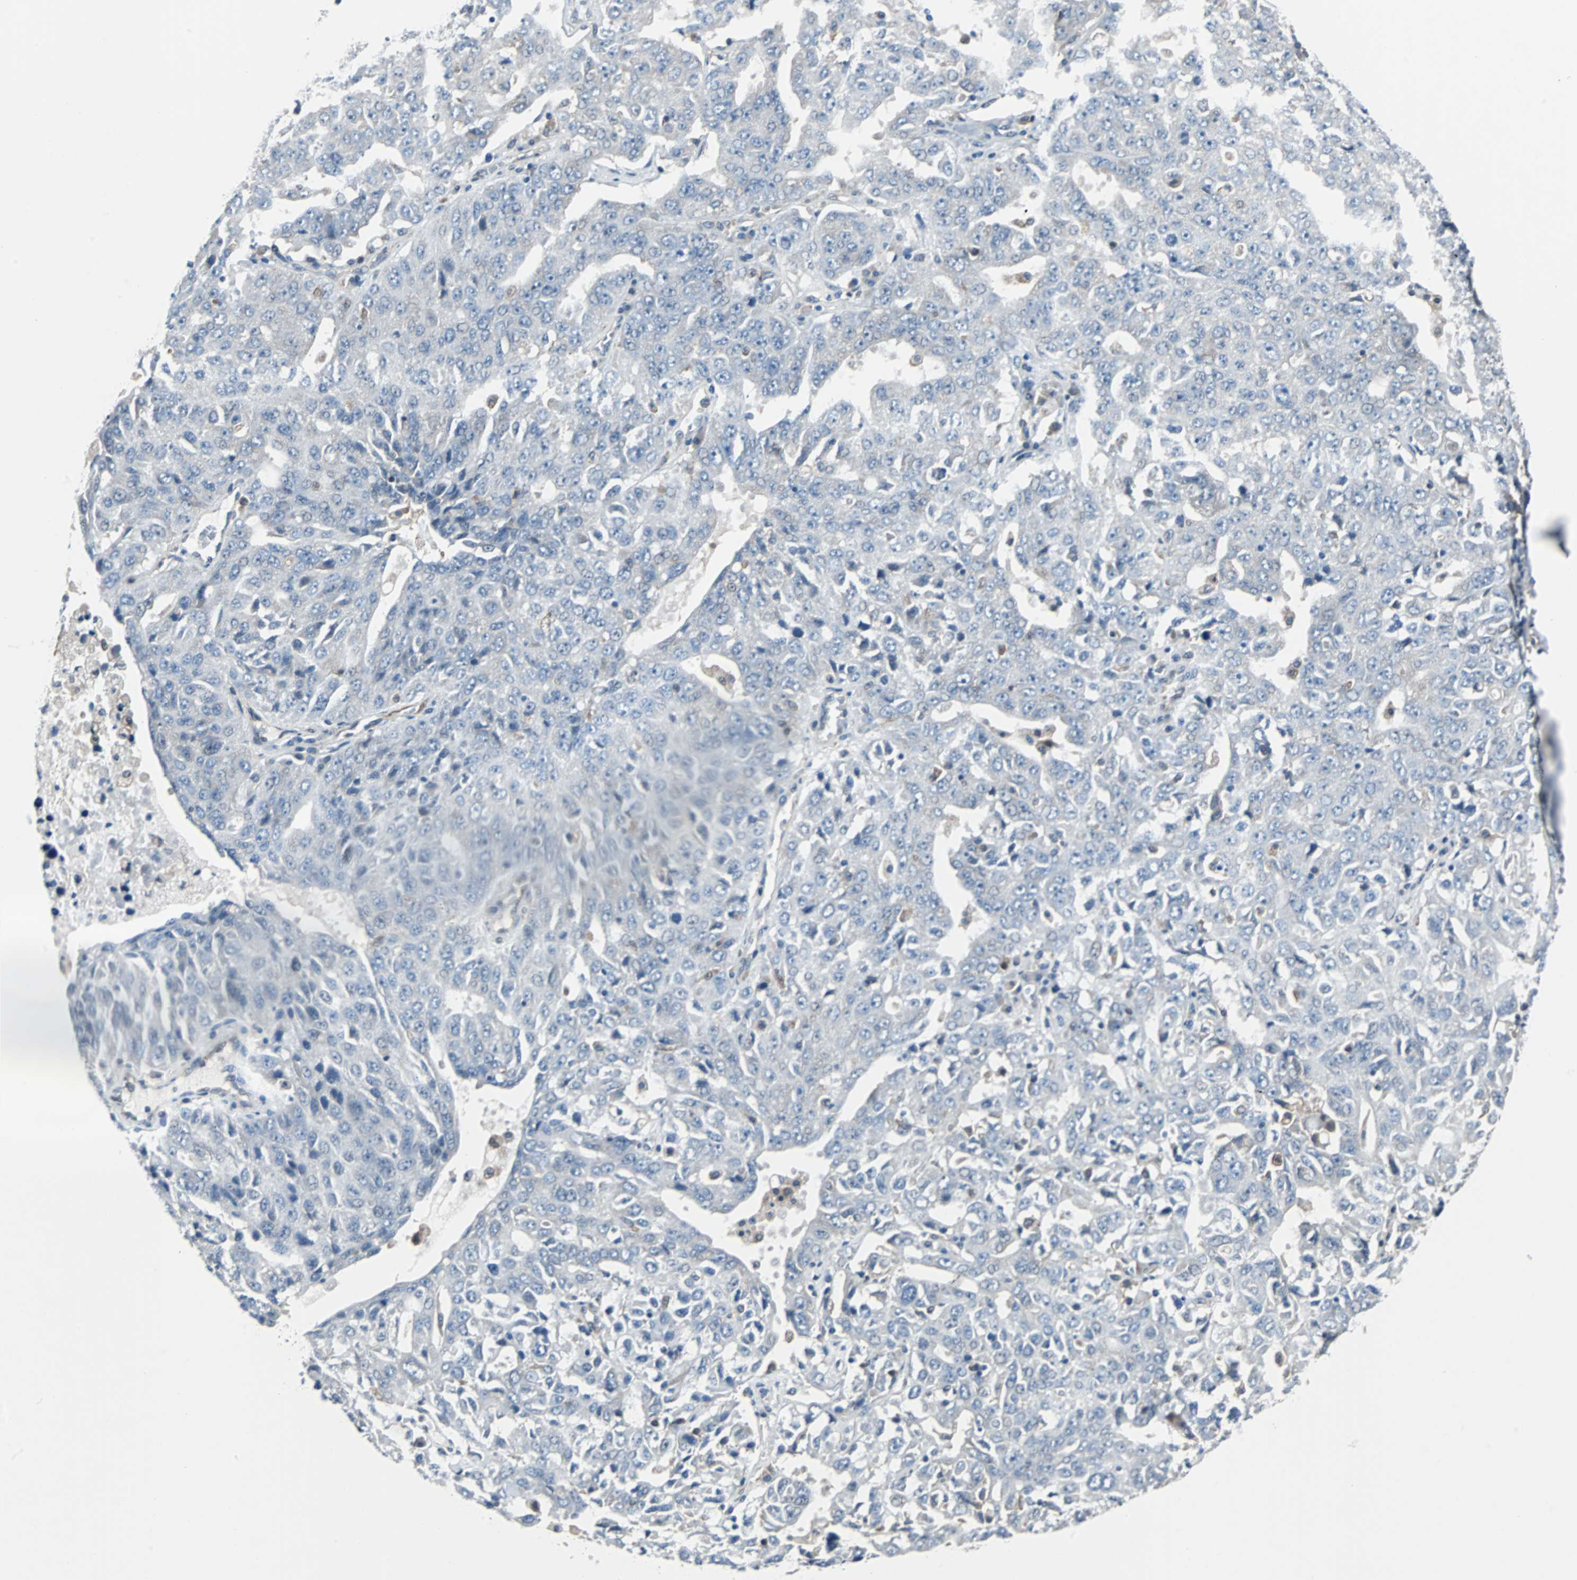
{"staining": {"intensity": "negative", "quantity": "none", "location": "none"}, "tissue": "ovarian cancer", "cell_type": "Tumor cells", "image_type": "cancer", "snomed": [{"axis": "morphology", "description": "Carcinoma, endometroid"}, {"axis": "topography", "description": "Ovary"}], "caption": "Immunohistochemical staining of ovarian cancer (endometroid carcinoma) demonstrates no significant positivity in tumor cells. (Stains: DAB immunohistochemistry with hematoxylin counter stain, Microscopy: brightfield microscopy at high magnification).", "gene": "SWAP70", "patient": {"sex": "female", "age": 62}}